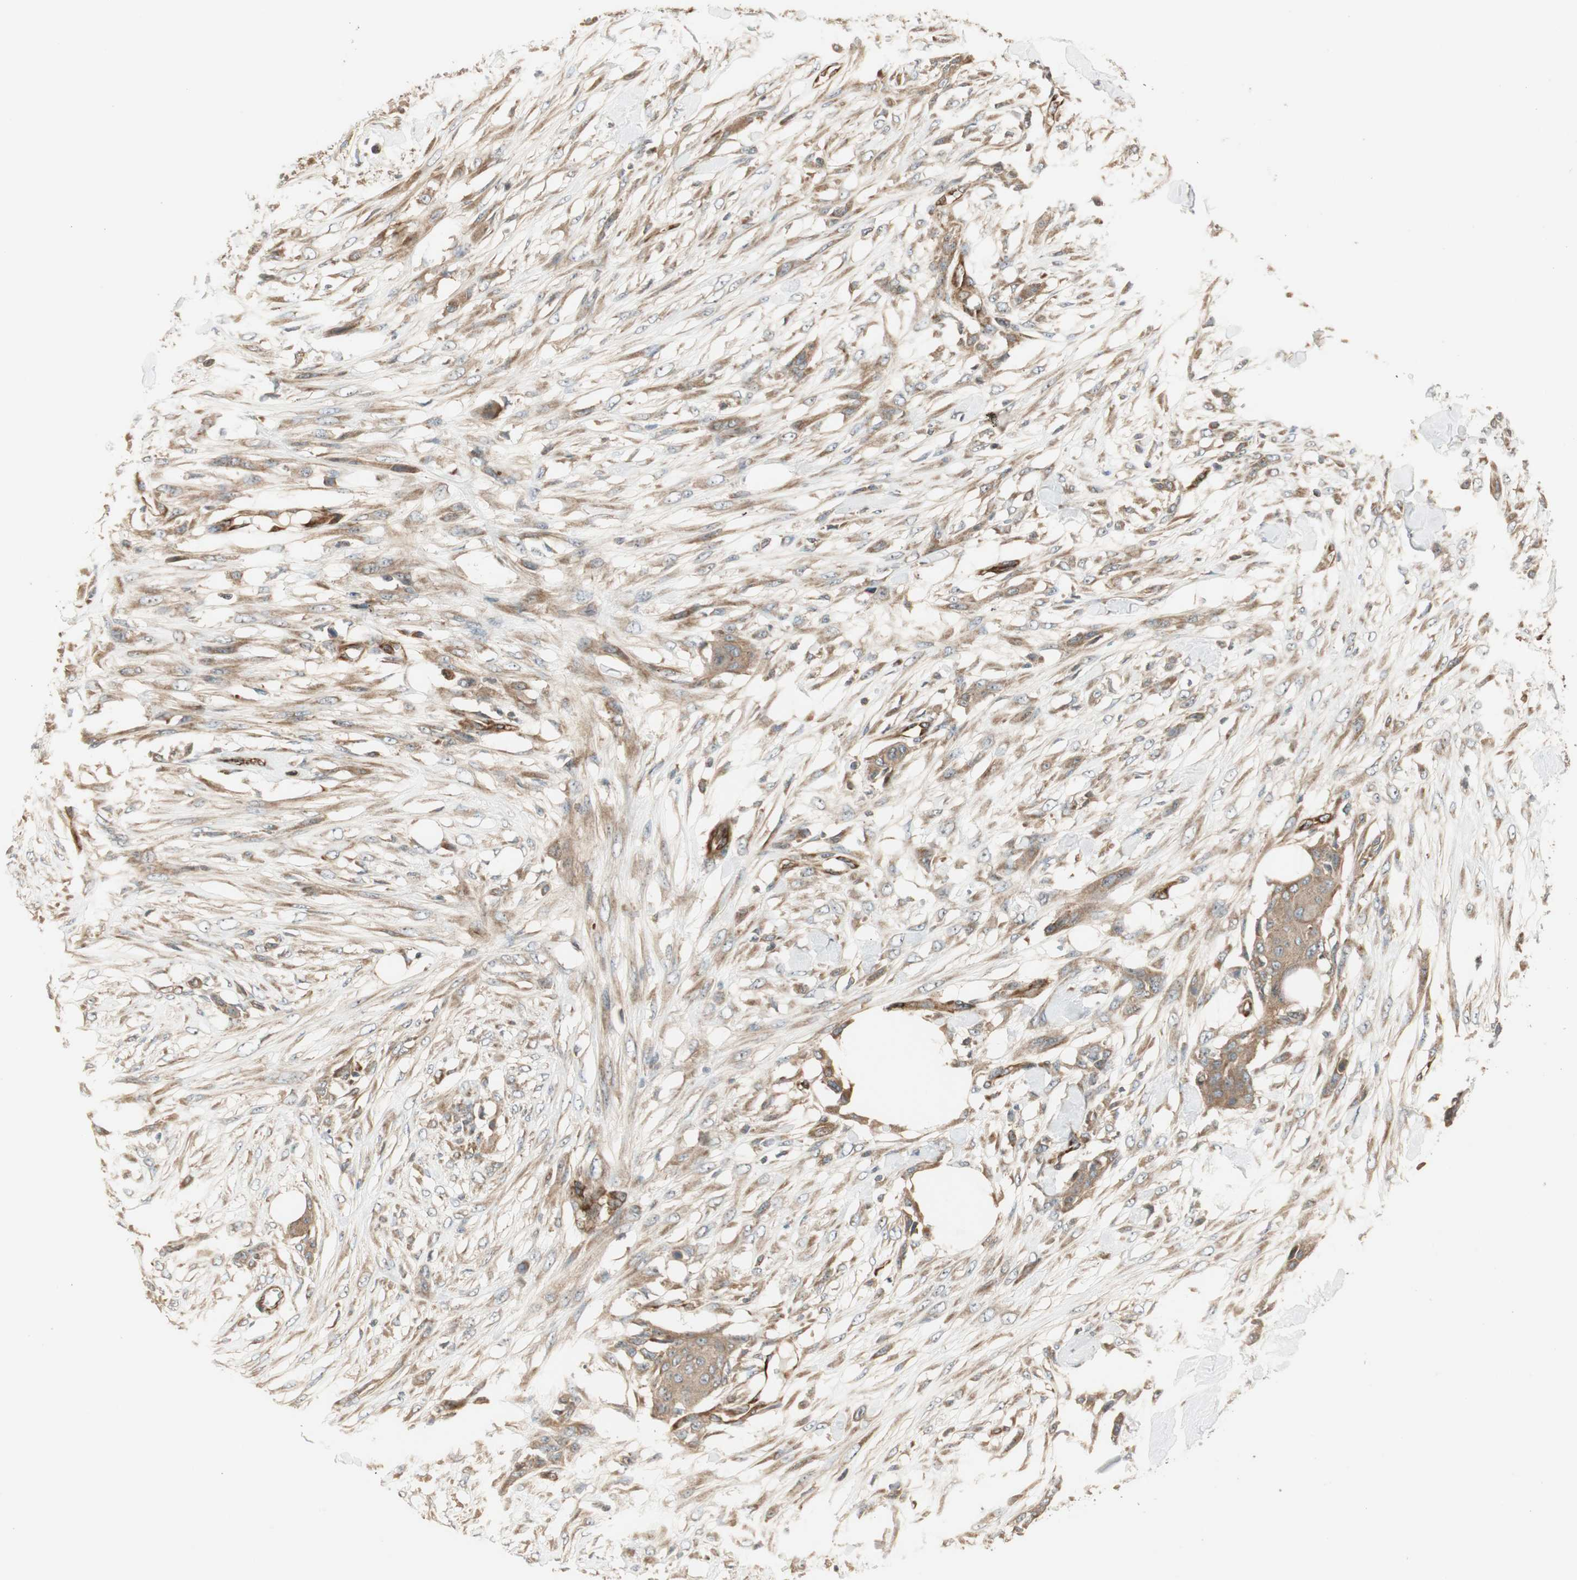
{"staining": {"intensity": "moderate", "quantity": ">75%", "location": "cytoplasmic/membranous"}, "tissue": "skin cancer", "cell_type": "Tumor cells", "image_type": "cancer", "snomed": [{"axis": "morphology", "description": "Squamous cell carcinoma, NOS"}, {"axis": "topography", "description": "Skin"}], "caption": "Skin squamous cell carcinoma stained with a protein marker displays moderate staining in tumor cells.", "gene": "CTTNBP2NL", "patient": {"sex": "female", "age": 59}}